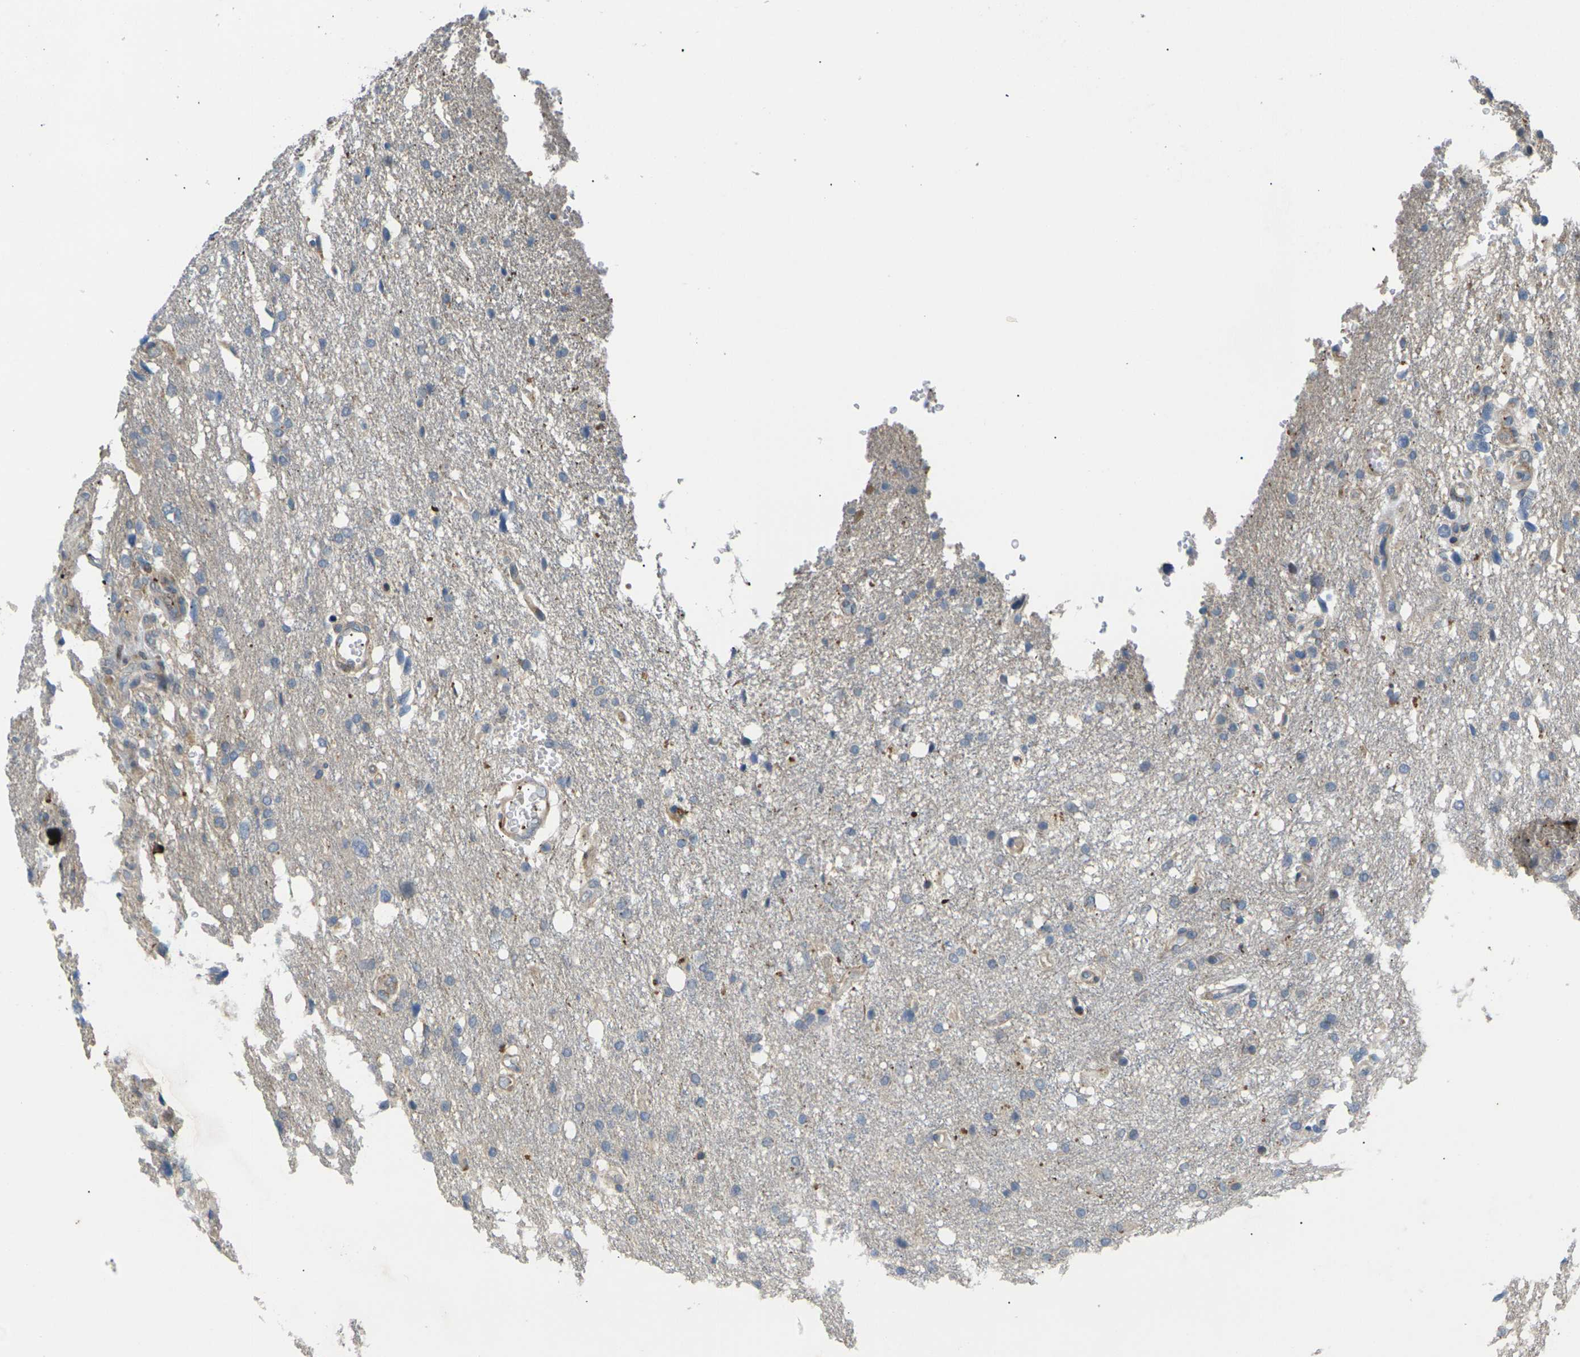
{"staining": {"intensity": "weak", "quantity": "<25%", "location": "cytoplasmic/membranous"}, "tissue": "glioma", "cell_type": "Tumor cells", "image_type": "cancer", "snomed": [{"axis": "morphology", "description": "Glioma, malignant, High grade"}, {"axis": "topography", "description": "Brain"}], "caption": "DAB immunohistochemical staining of glioma displays no significant positivity in tumor cells.", "gene": "RPS6KA3", "patient": {"sex": "female", "age": 58}}